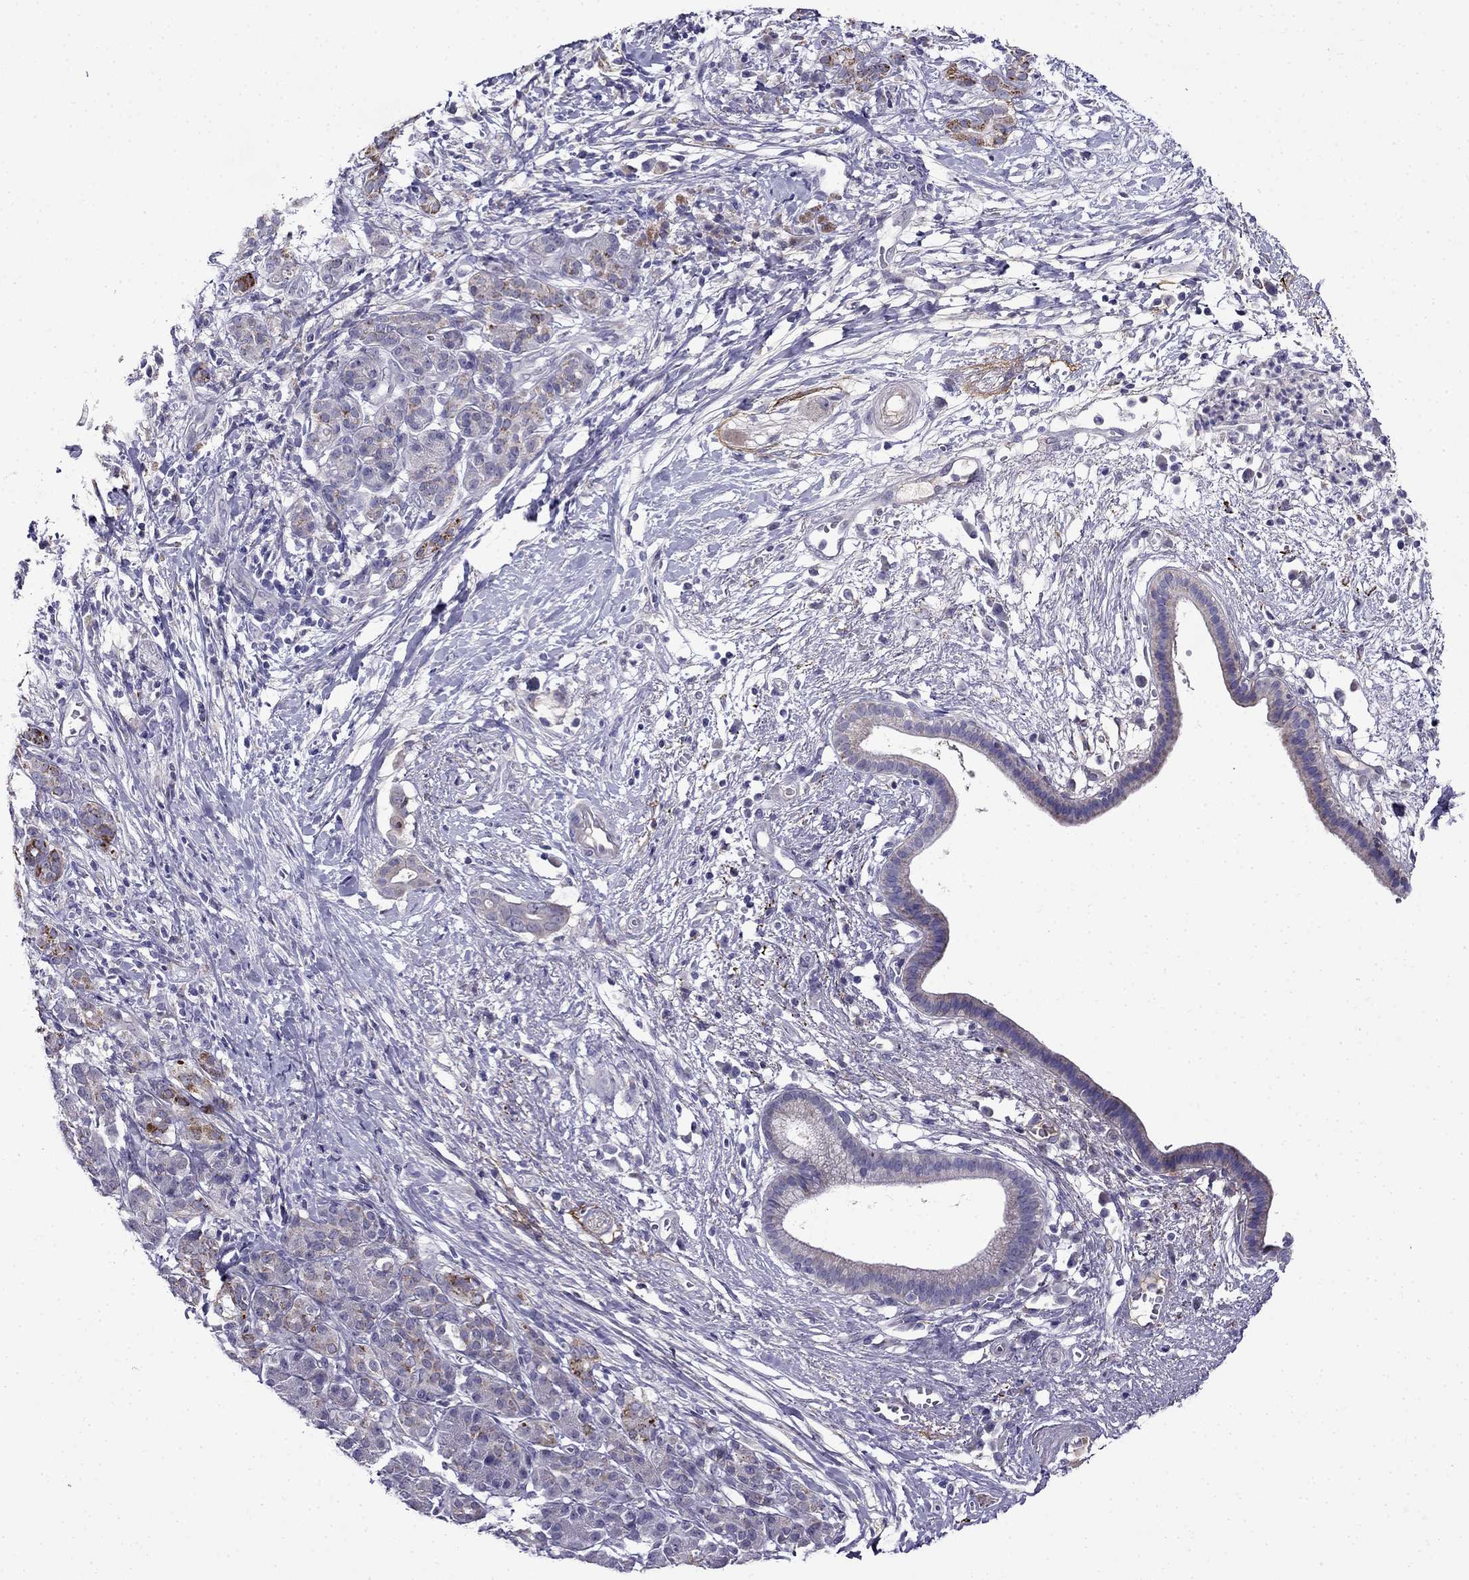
{"staining": {"intensity": "strong", "quantity": "<25%", "location": "cytoplasmic/membranous"}, "tissue": "pancreatic cancer", "cell_type": "Tumor cells", "image_type": "cancer", "snomed": [{"axis": "morphology", "description": "Adenocarcinoma, NOS"}, {"axis": "topography", "description": "Pancreas"}], "caption": "A brown stain shows strong cytoplasmic/membranous expression of a protein in pancreatic cancer tumor cells.", "gene": "PI16", "patient": {"sex": "male", "age": 61}}